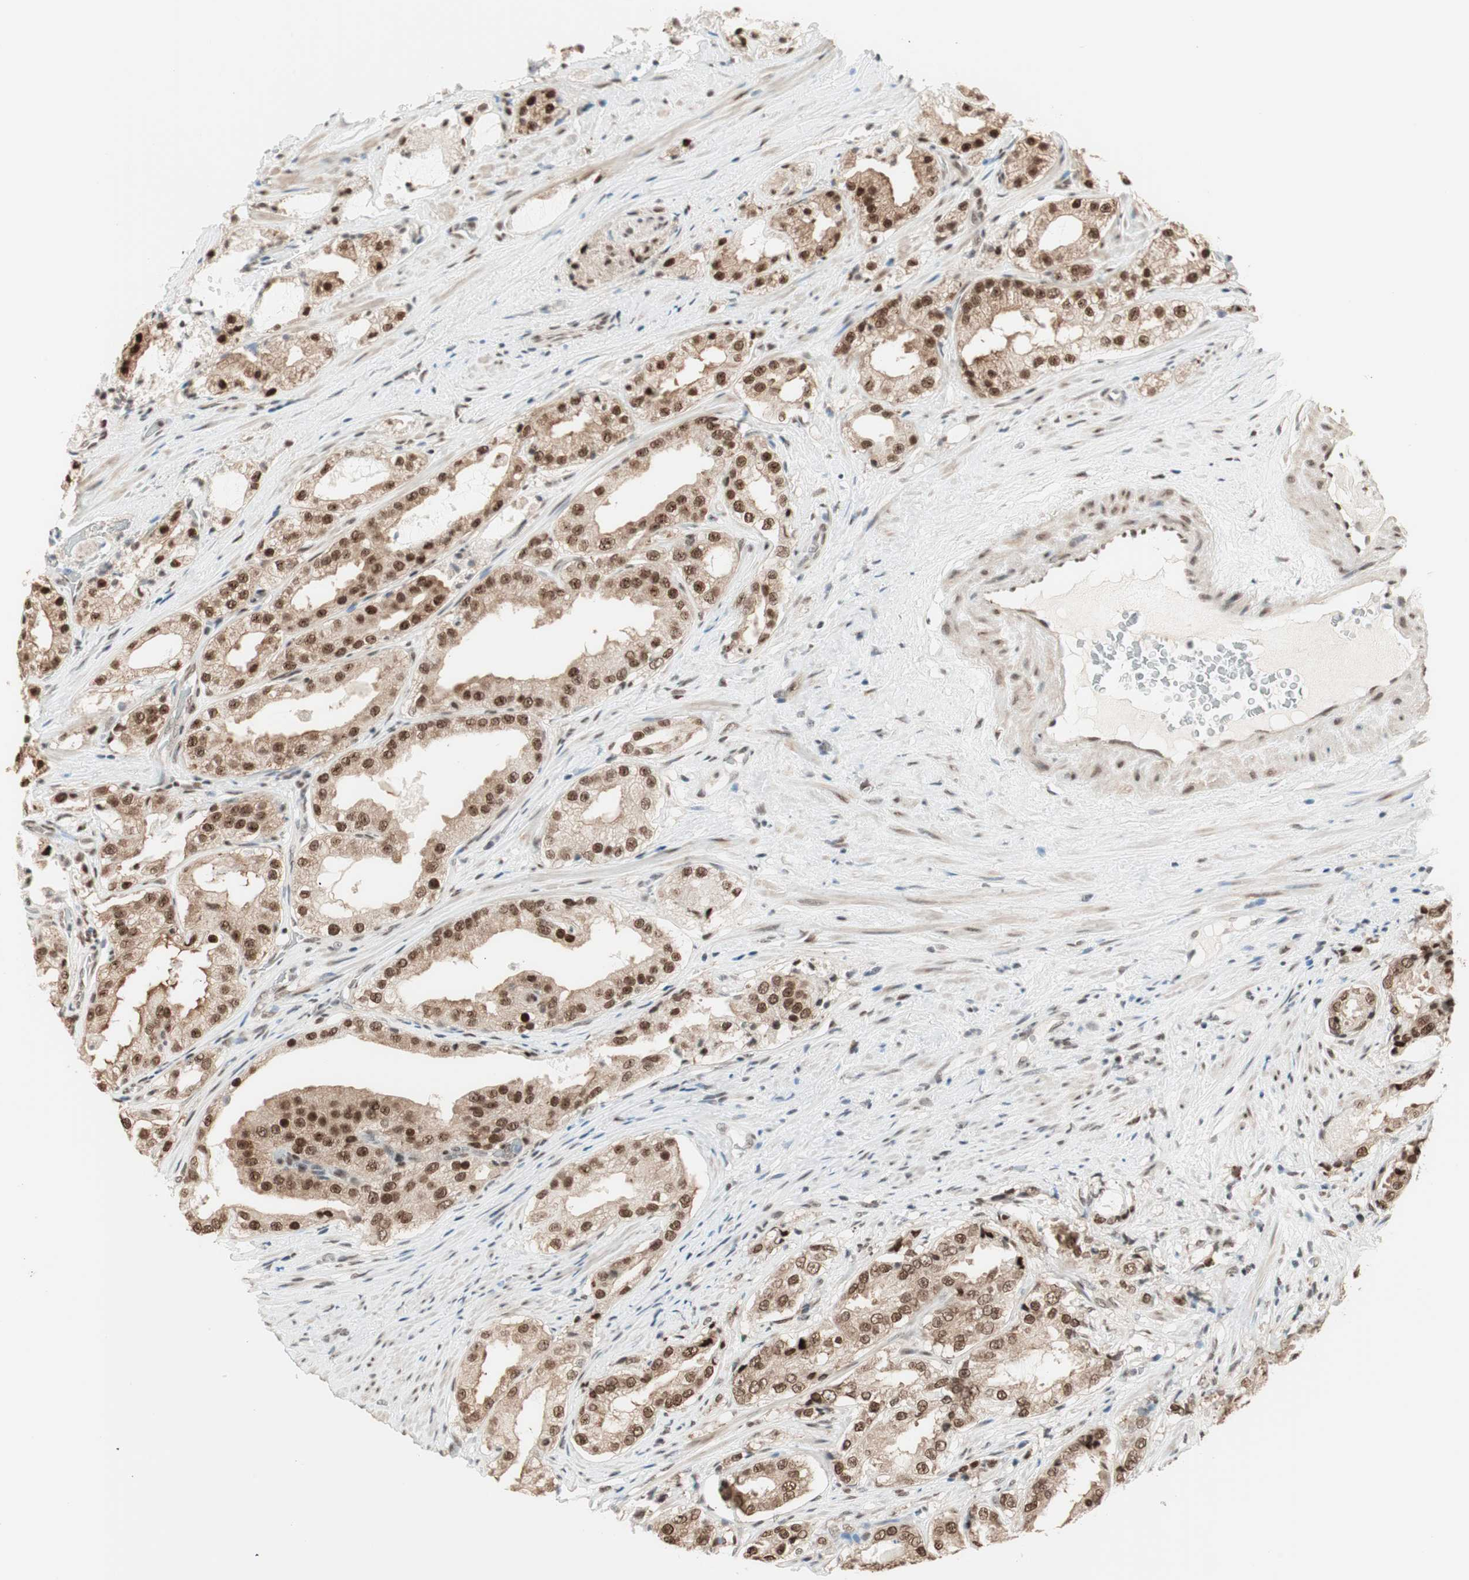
{"staining": {"intensity": "strong", "quantity": ">75%", "location": "cytoplasmic/membranous,nuclear"}, "tissue": "prostate cancer", "cell_type": "Tumor cells", "image_type": "cancer", "snomed": [{"axis": "morphology", "description": "Adenocarcinoma, High grade"}, {"axis": "topography", "description": "Prostate"}], "caption": "Human prostate high-grade adenocarcinoma stained with a brown dye shows strong cytoplasmic/membranous and nuclear positive staining in approximately >75% of tumor cells.", "gene": "SMARCE1", "patient": {"sex": "male", "age": 73}}